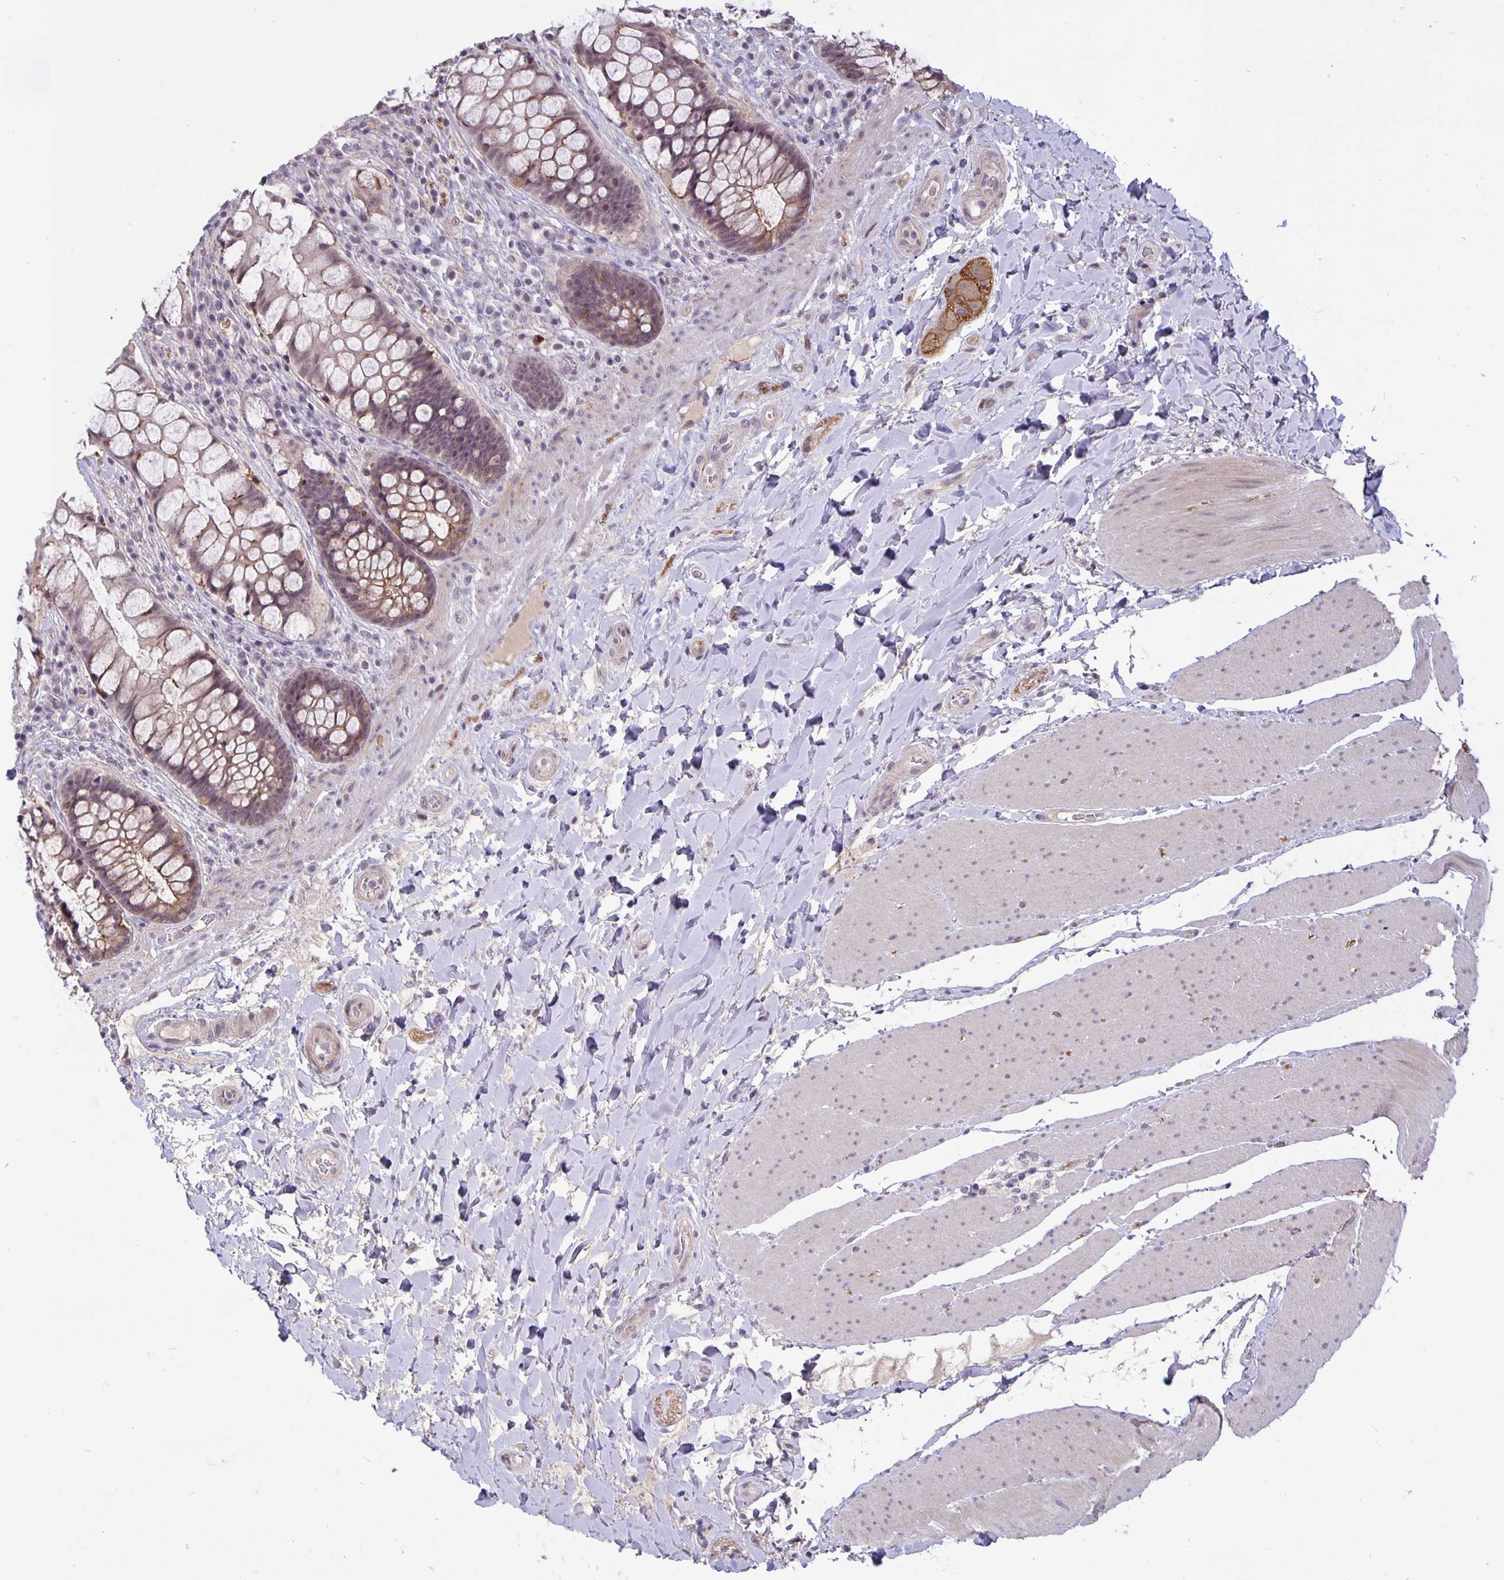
{"staining": {"intensity": "weak", "quantity": "25%-75%", "location": "cytoplasmic/membranous"}, "tissue": "rectum", "cell_type": "Glandular cells", "image_type": "normal", "snomed": [{"axis": "morphology", "description": "Normal tissue, NOS"}, {"axis": "topography", "description": "Rectum"}], "caption": "Protein expression analysis of unremarkable human rectum reveals weak cytoplasmic/membranous expression in approximately 25%-75% of glandular cells. Ihc stains the protein in brown and the nuclei are stained blue.", "gene": "ARVCF", "patient": {"sex": "female", "age": 58}}